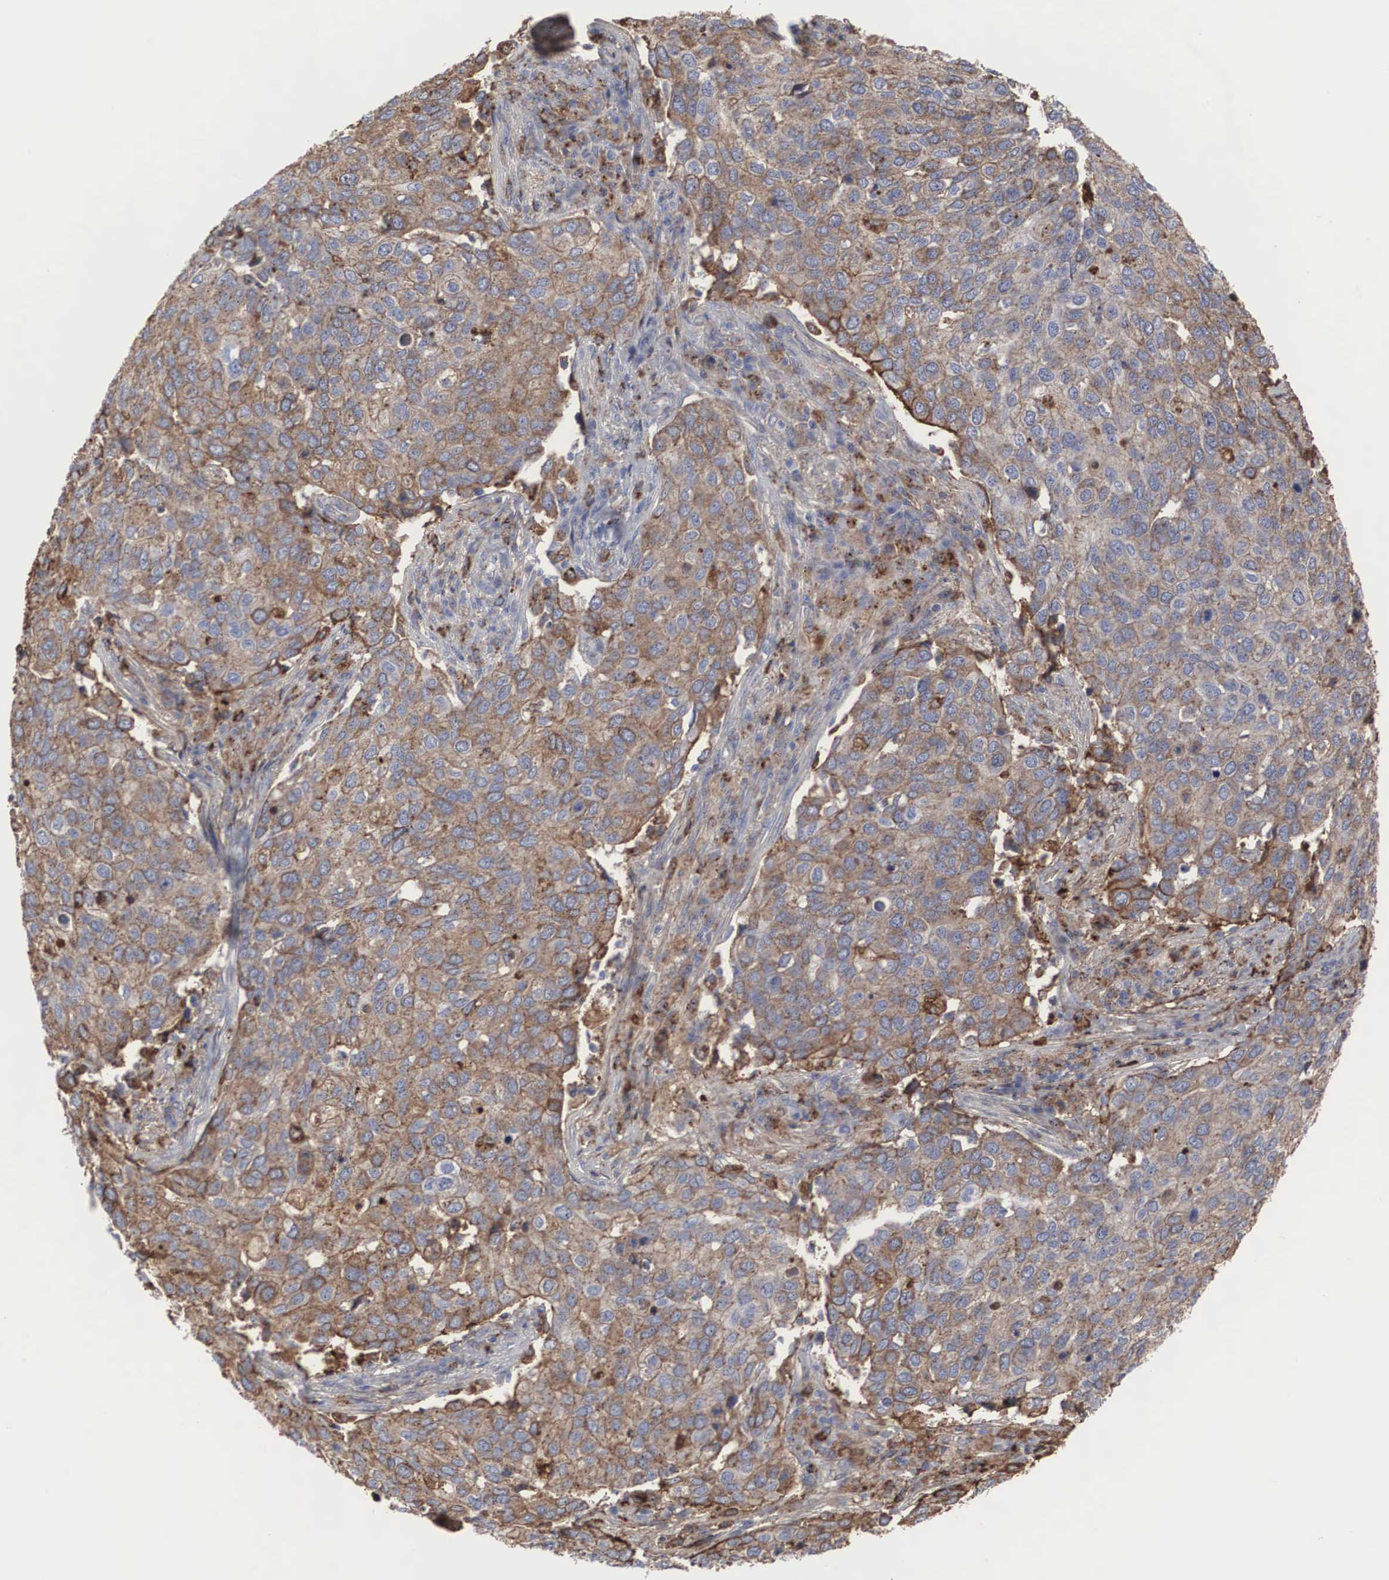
{"staining": {"intensity": "moderate", "quantity": "25%-75%", "location": "cytoplasmic/membranous"}, "tissue": "cervical cancer", "cell_type": "Tumor cells", "image_type": "cancer", "snomed": [{"axis": "morphology", "description": "Squamous cell carcinoma, NOS"}, {"axis": "topography", "description": "Cervix"}], "caption": "A medium amount of moderate cytoplasmic/membranous staining is identified in about 25%-75% of tumor cells in cervical squamous cell carcinoma tissue.", "gene": "LGALS3BP", "patient": {"sex": "female", "age": 54}}